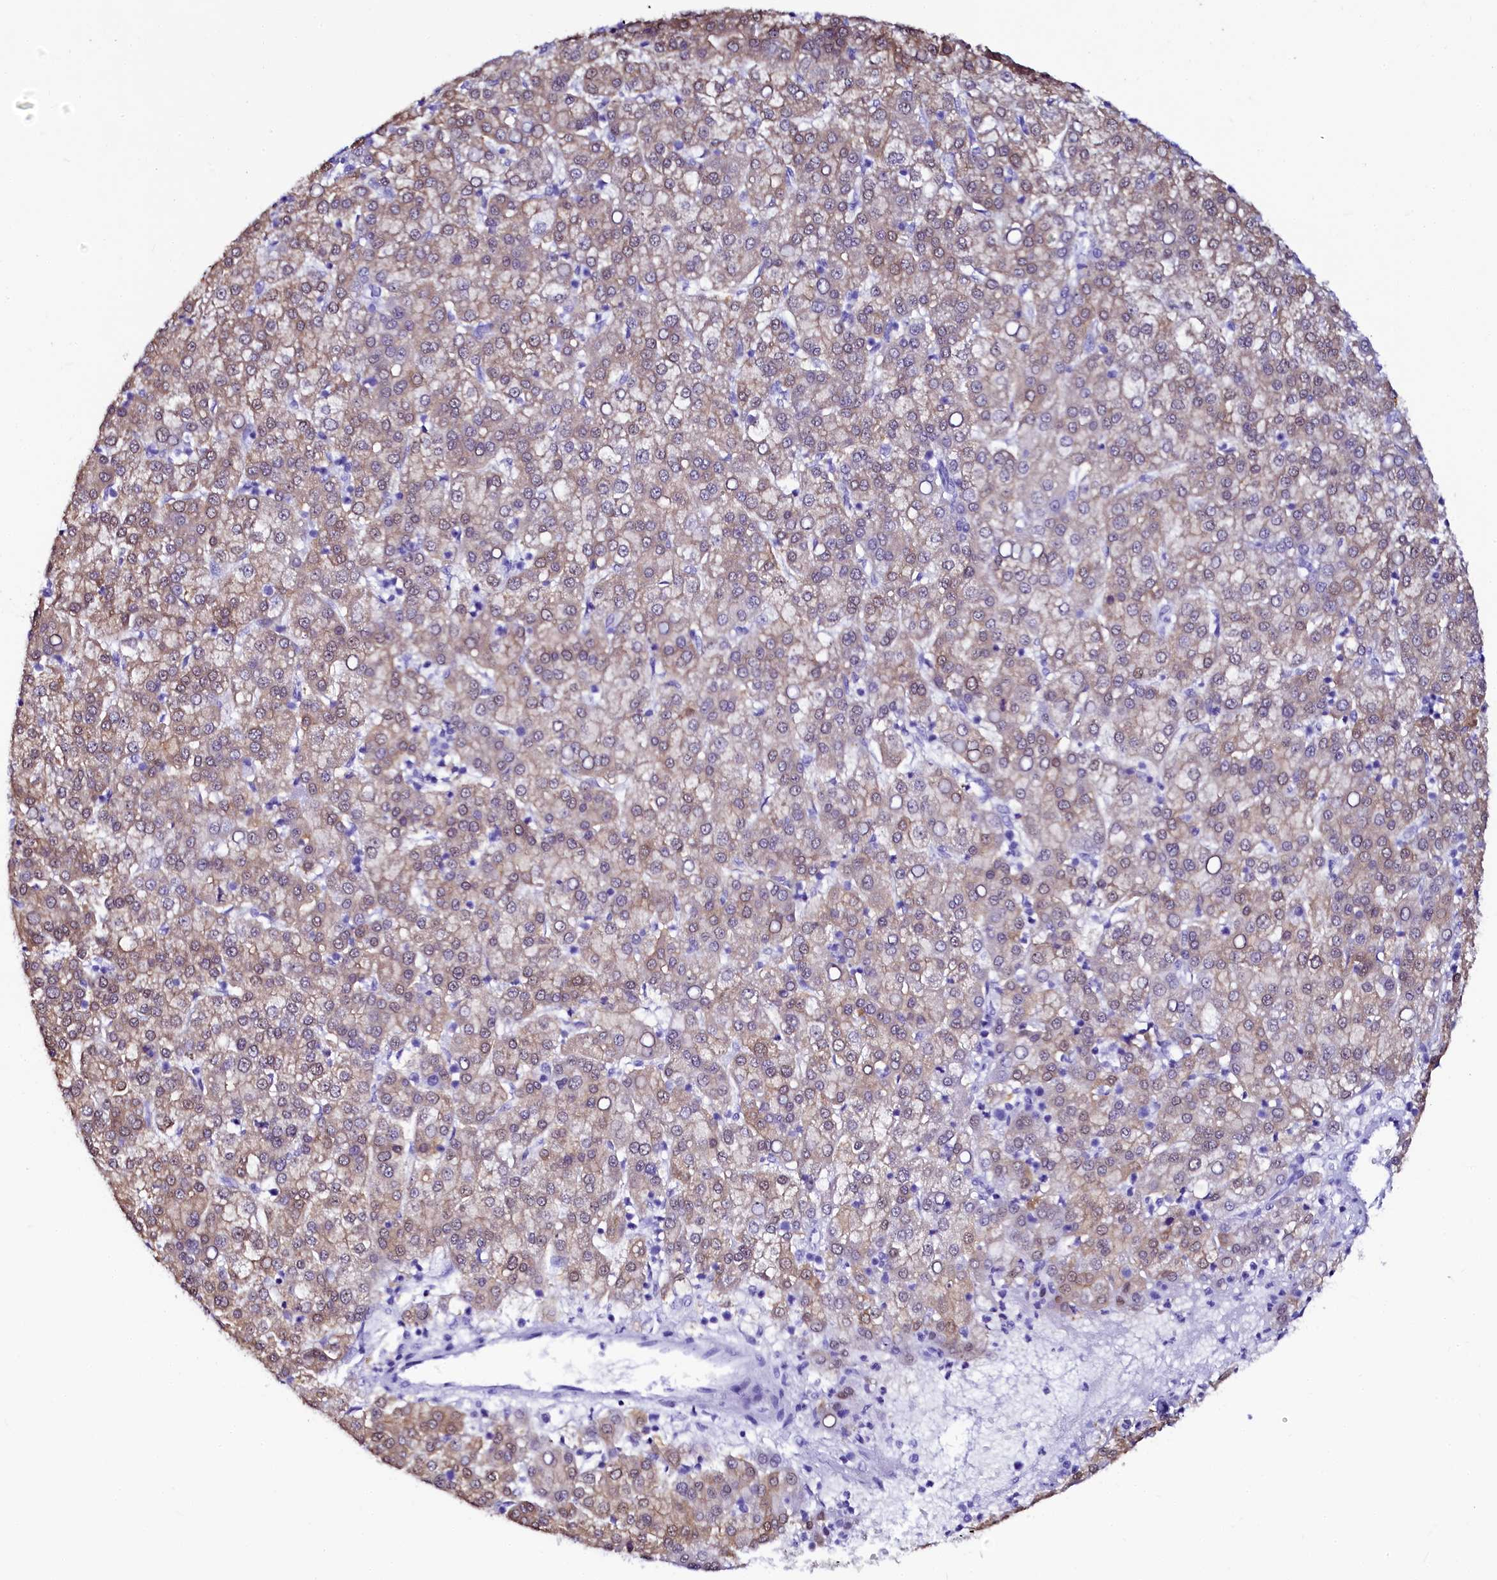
{"staining": {"intensity": "weak", "quantity": "25%-75%", "location": "cytoplasmic/membranous"}, "tissue": "liver cancer", "cell_type": "Tumor cells", "image_type": "cancer", "snomed": [{"axis": "morphology", "description": "Carcinoma, Hepatocellular, NOS"}, {"axis": "topography", "description": "Liver"}], "caption": "The photomicrograph exhibits staining of liver hepatocellular carcinoma, revealing weak cytoplasmic/membranous protein expression (brown color) within tumor cells. Ihc stains the protein in brown and the nuclei are stained blue.", "gene": "SORD", "patient": {"sex": "female", "age": 58}}